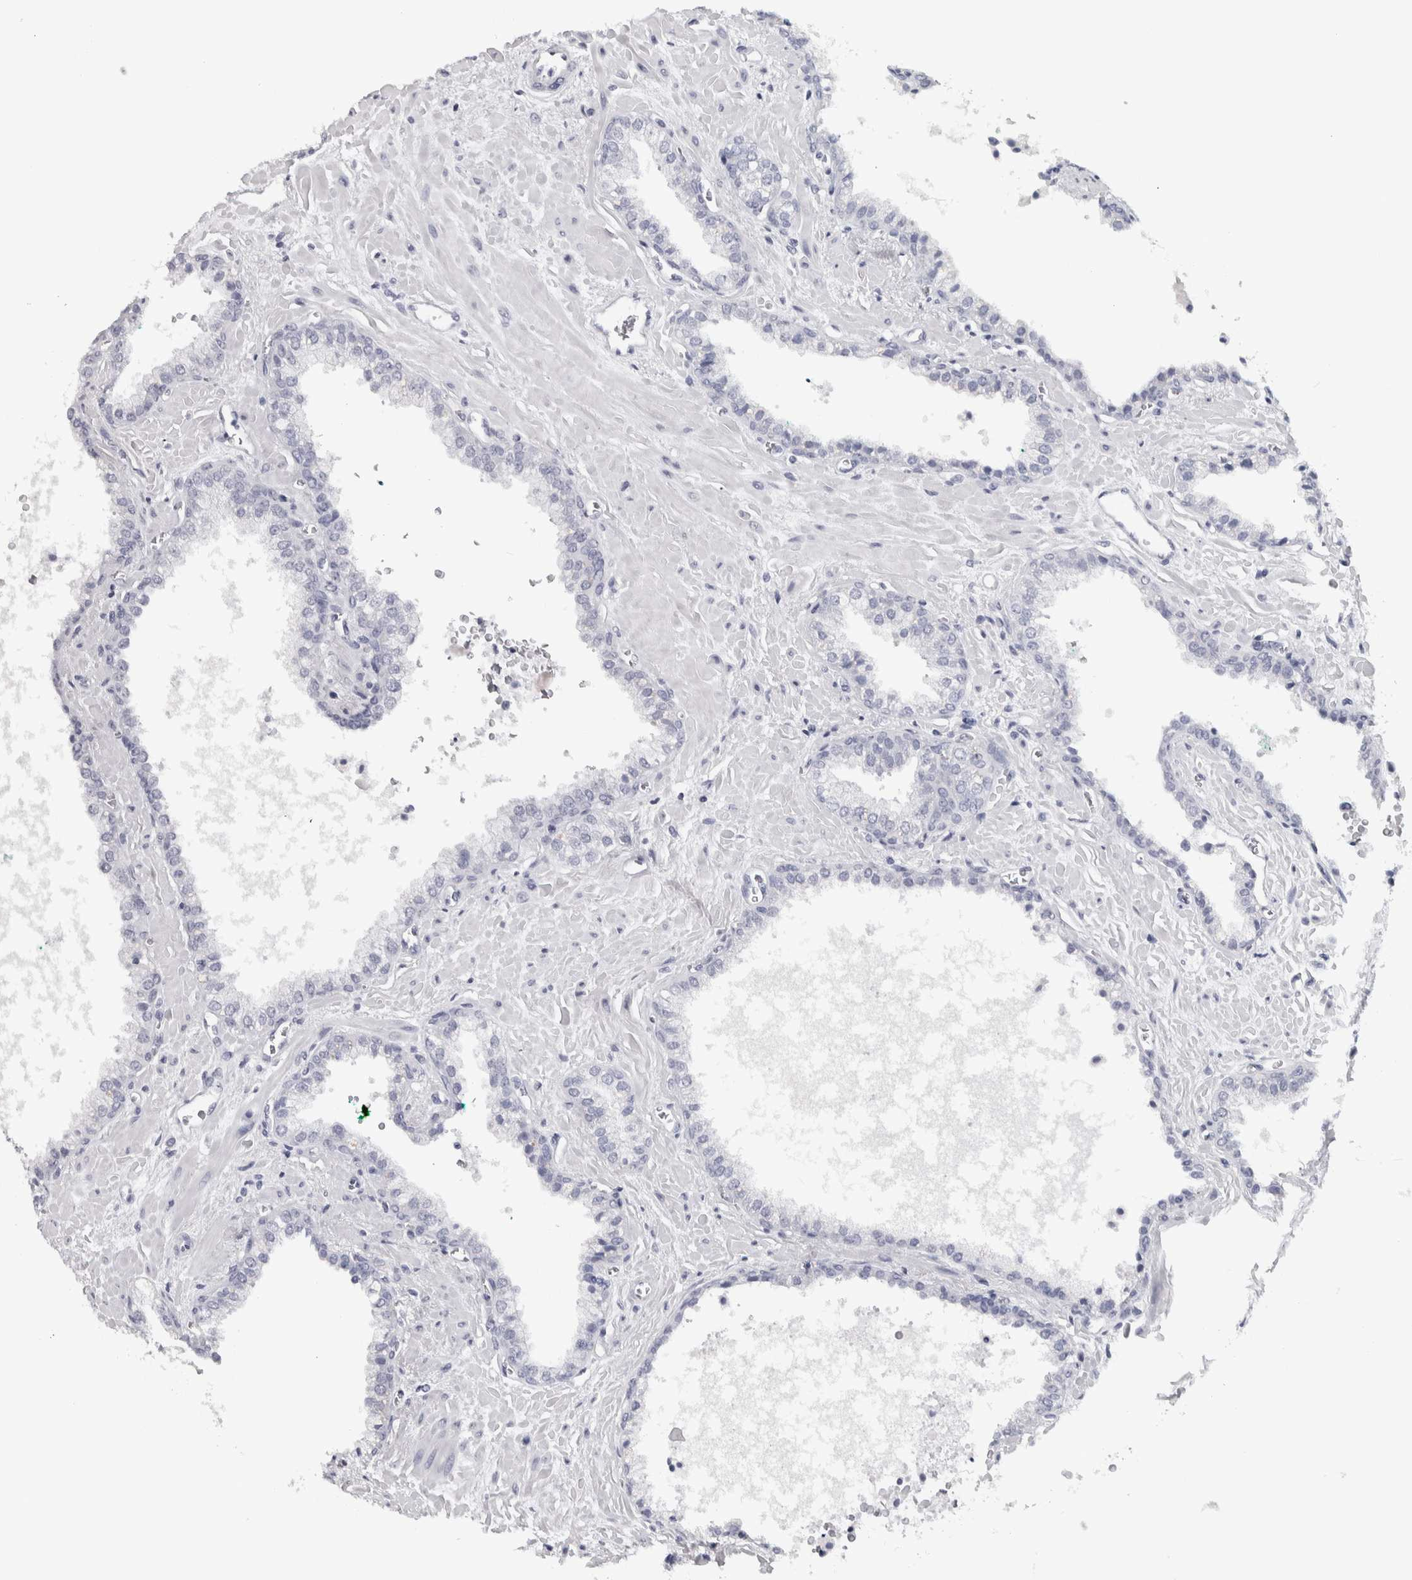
{"staining": {"intensity": "negative", "quantity": "none", "location": "none"}, "tissue": "prostate cancer", "cell_type": "Tumor cells", "image_type": "cancer", "snomed": [{"axis": "morphology", "description": "Adenocarcinoma, Low grade"}, {"axis": "topography", "description": "Prostate"}], "caption": "The image demonstrates no staining of tumor cells in prostate cancer (low-grade adenocarcinoma).", "gene": "NECAB1", "patient": {"sex": "male", "age": 71}}